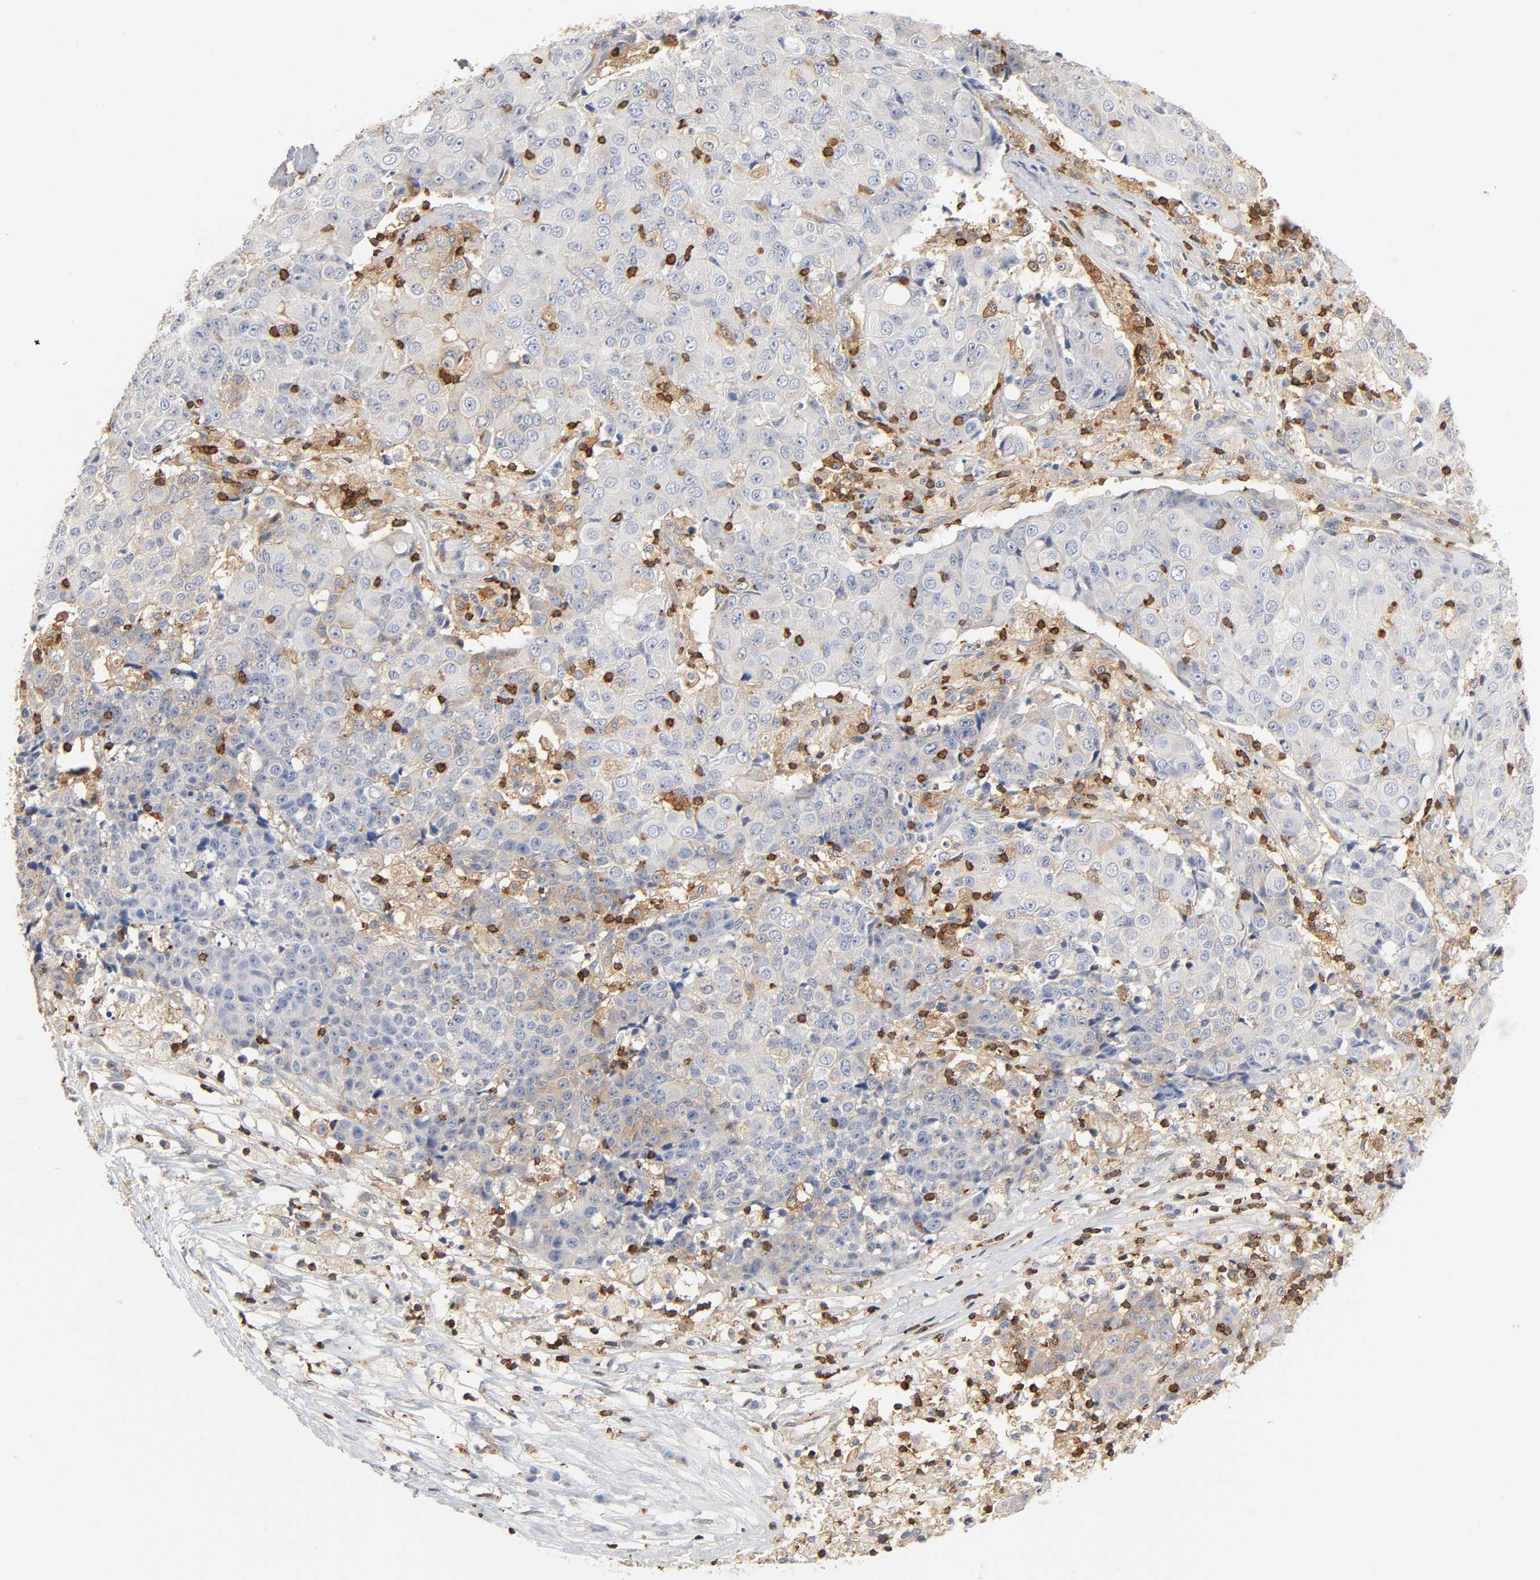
{"staining": {"intensity": "moderate", "quantity": "<25%", "location": "cytoplasmic/membranous"}, "tissue": "ovarian cancer", "cell_type": "Tumor cells", "image_type": "cancer", "snomed": [{"axis": "morphology", "description": "Carcinoma, endometroid"}, {"axis": "topography", "description": "Ovary"}], "caption": "Protein analysis of endometroid carcinoma (ovarian) tissue displays moderate cytoplasmic/membranous positivity in about <25% of tumor cells.", "gene": "BIN1", "patient": {"sex": "female", "age": 42}}